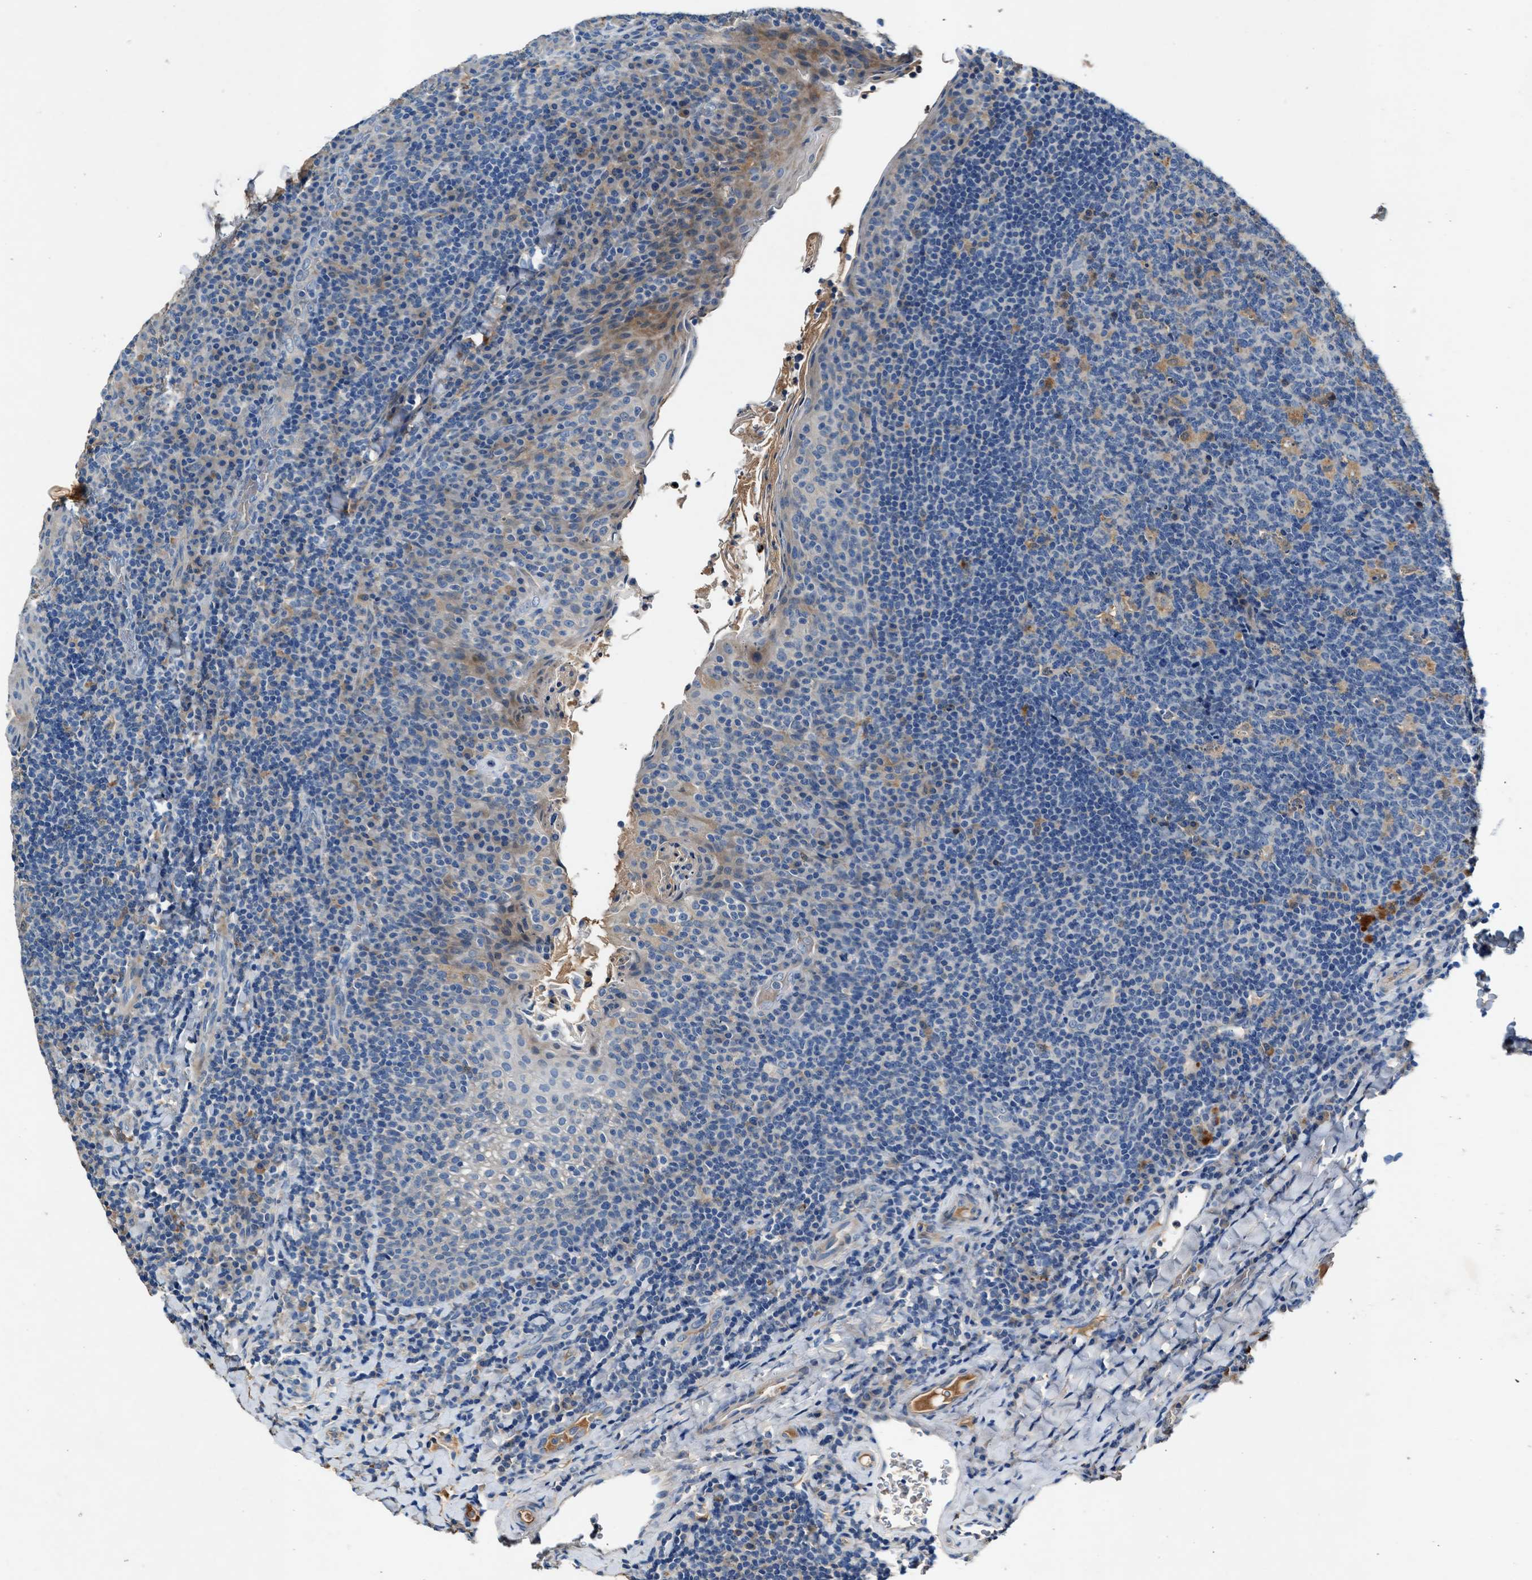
{"staining": {"intensity": "weak", "quantity": "<25%", "location": "cytoplasmic/membranous"}, "tissue": "tonsil", "cell_type": "Germinal center cells", "image_type": "normal", "snomed": [{"axis": "morphology", "description": "Normal tissue, NOS"}, {"axis": "topography", "description": "Tonsil"}], "caption": "The IHC photomicrograph has no significant expression in germinal center cells of tonsil. (DAB (3,3'-diaminobenzidine) IHC visualized using brightfield microscopy, high magnification).", "gene": "RWDD2B", "patient": {"sex": "male", "age": 17}}